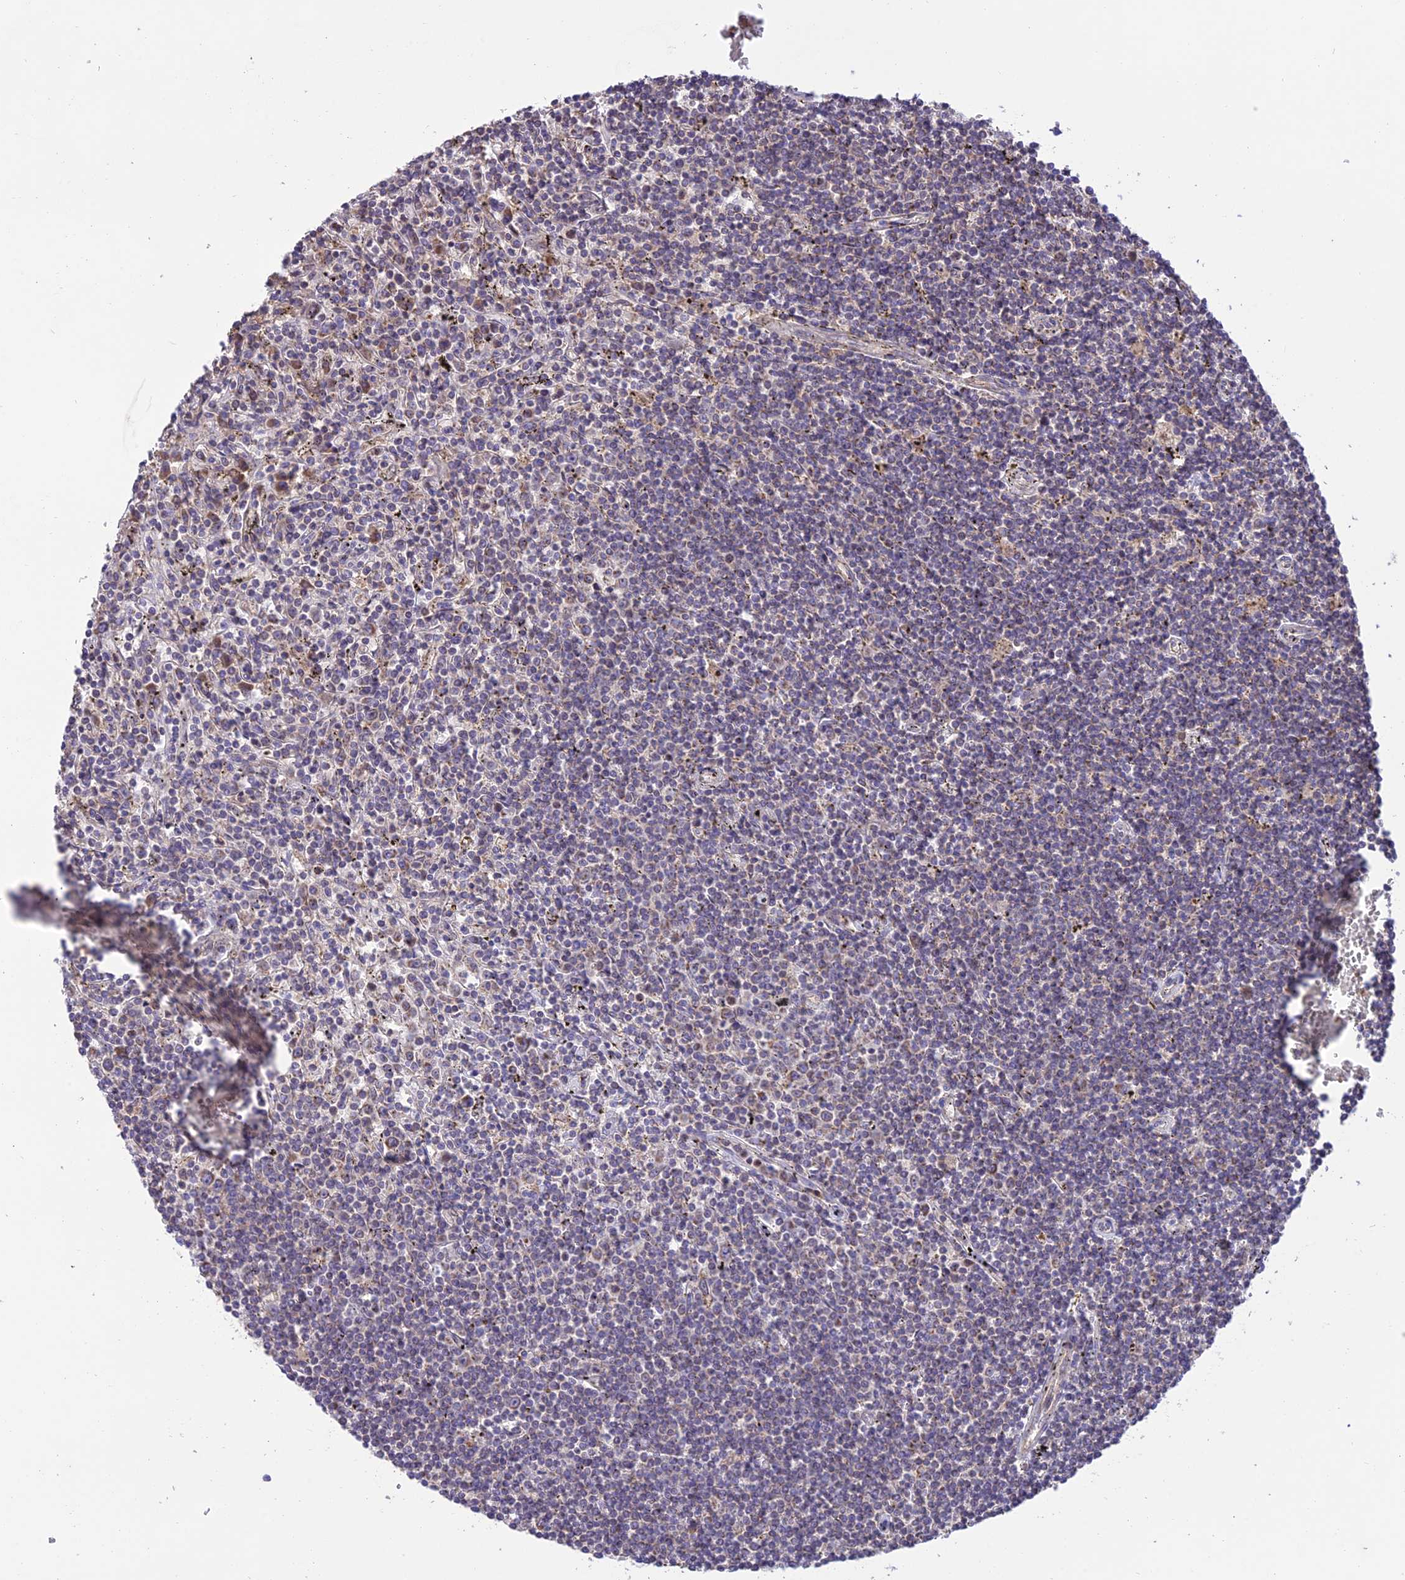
{"staining": {"intensity": "negative", "quantity": "none", "location": "none"}, "tissue": "lymphoma", "cell_type": "Tumor cells", "image_type": "cancer", "snomed": [{"axis": "morphology", "description": "Malignant lymphoma, non-Hodgkin's type, Low grade"}, {"axis": "topography", "description": "Spleen"}], "caption": "An IHC micrograph of lymphoma is shown. There is no staining in tumor cells of lymphoma.", "gene": "NDUFAF1", "patient": {"sex": "male", "age": 76}}